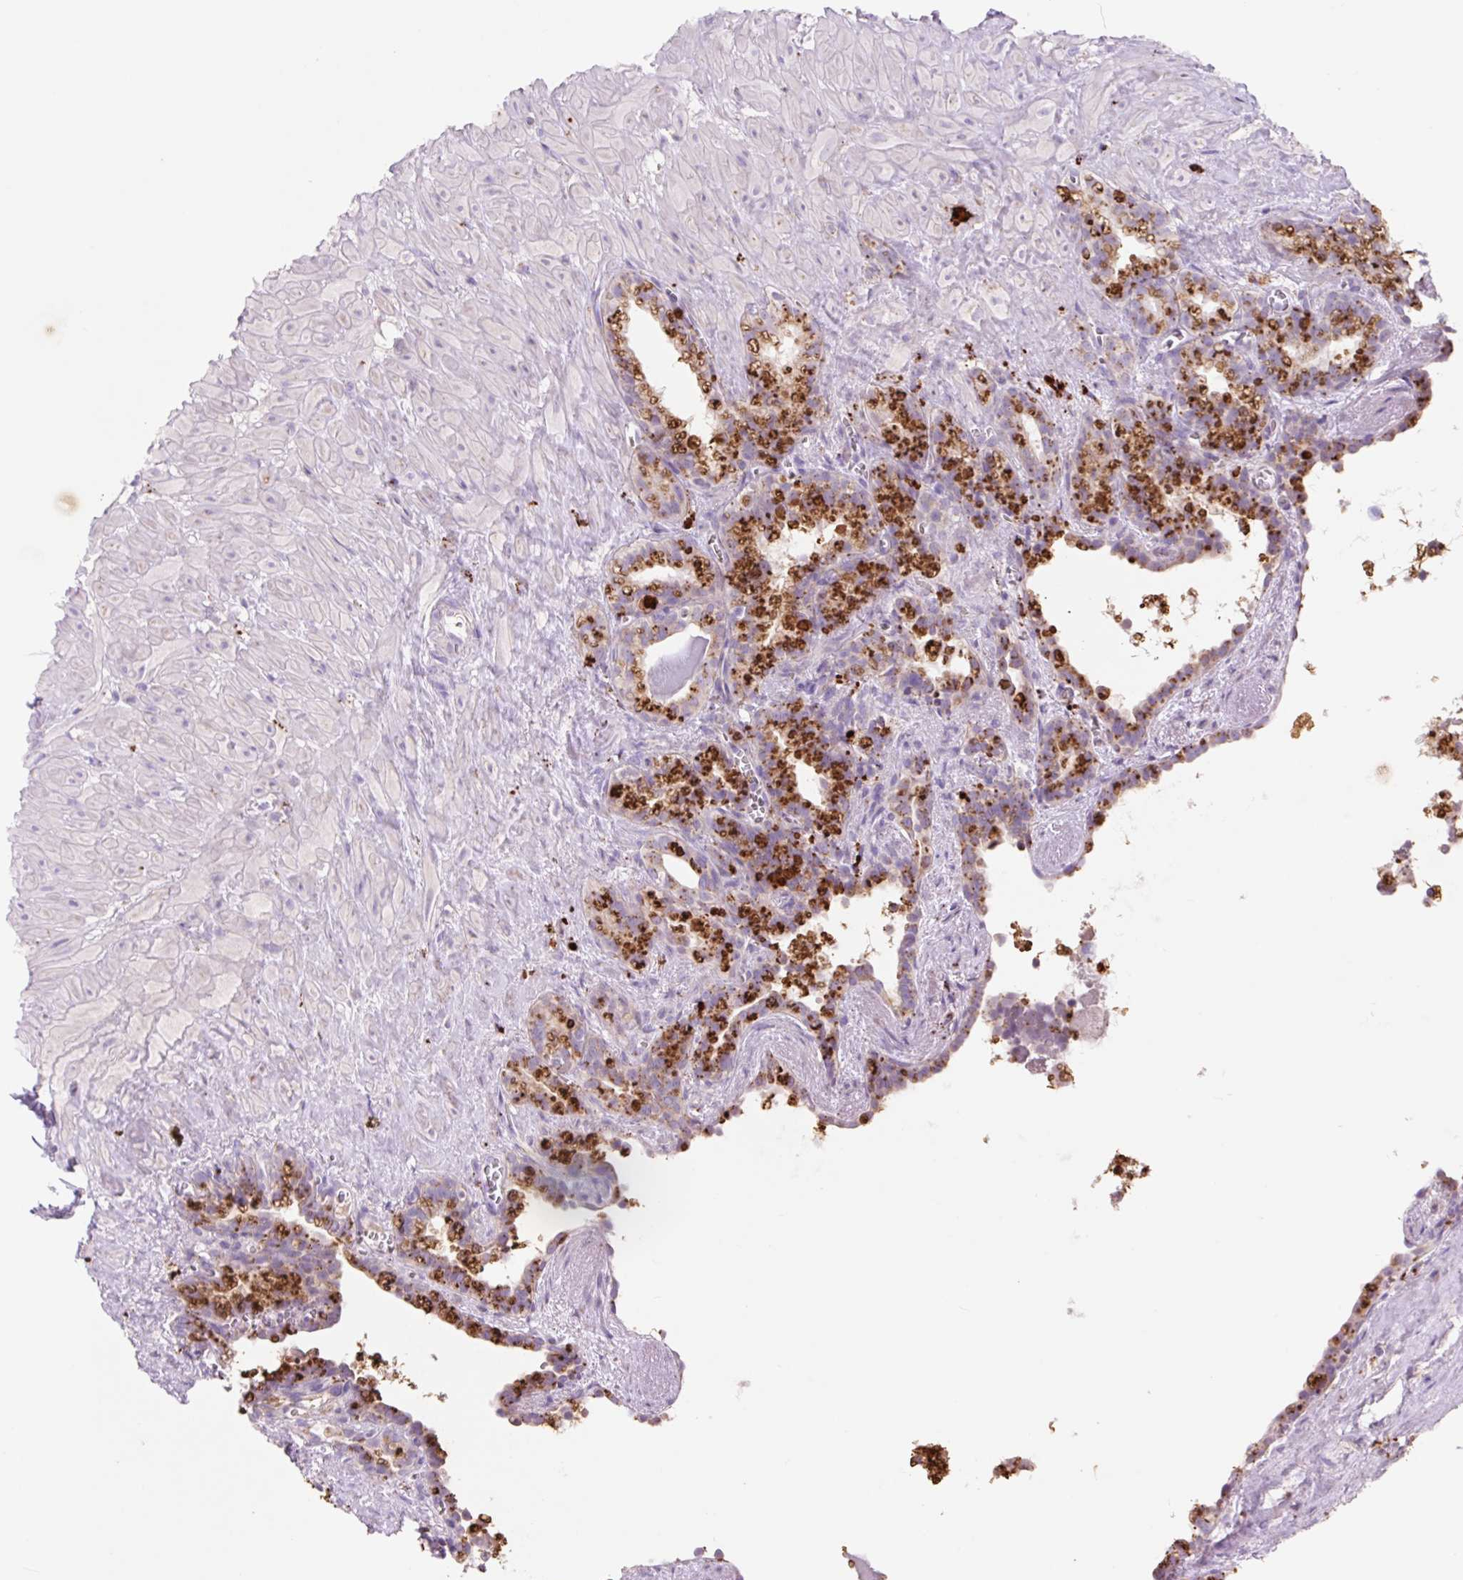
{"staining": {"intensity": "strong", "quantity": "<25%", "location": "cytoplasmic/membranous"}, "tissue": "seminal vesicle", "cell_type": "Glandular cells", "image_type": "normal", "snomed": [{"axis": "morphology", "description": "Normal tissue, NOS"}, {"axis": "topography", "description": "Seminal veicle"}], "caption": "Protein staining of benign seminal vesicle exhibits strong cytoplasmic/membranous staining in about <25% of glandular cells.", "gene": "HEXA", "patient": {"sex": "male", "age": 76}}